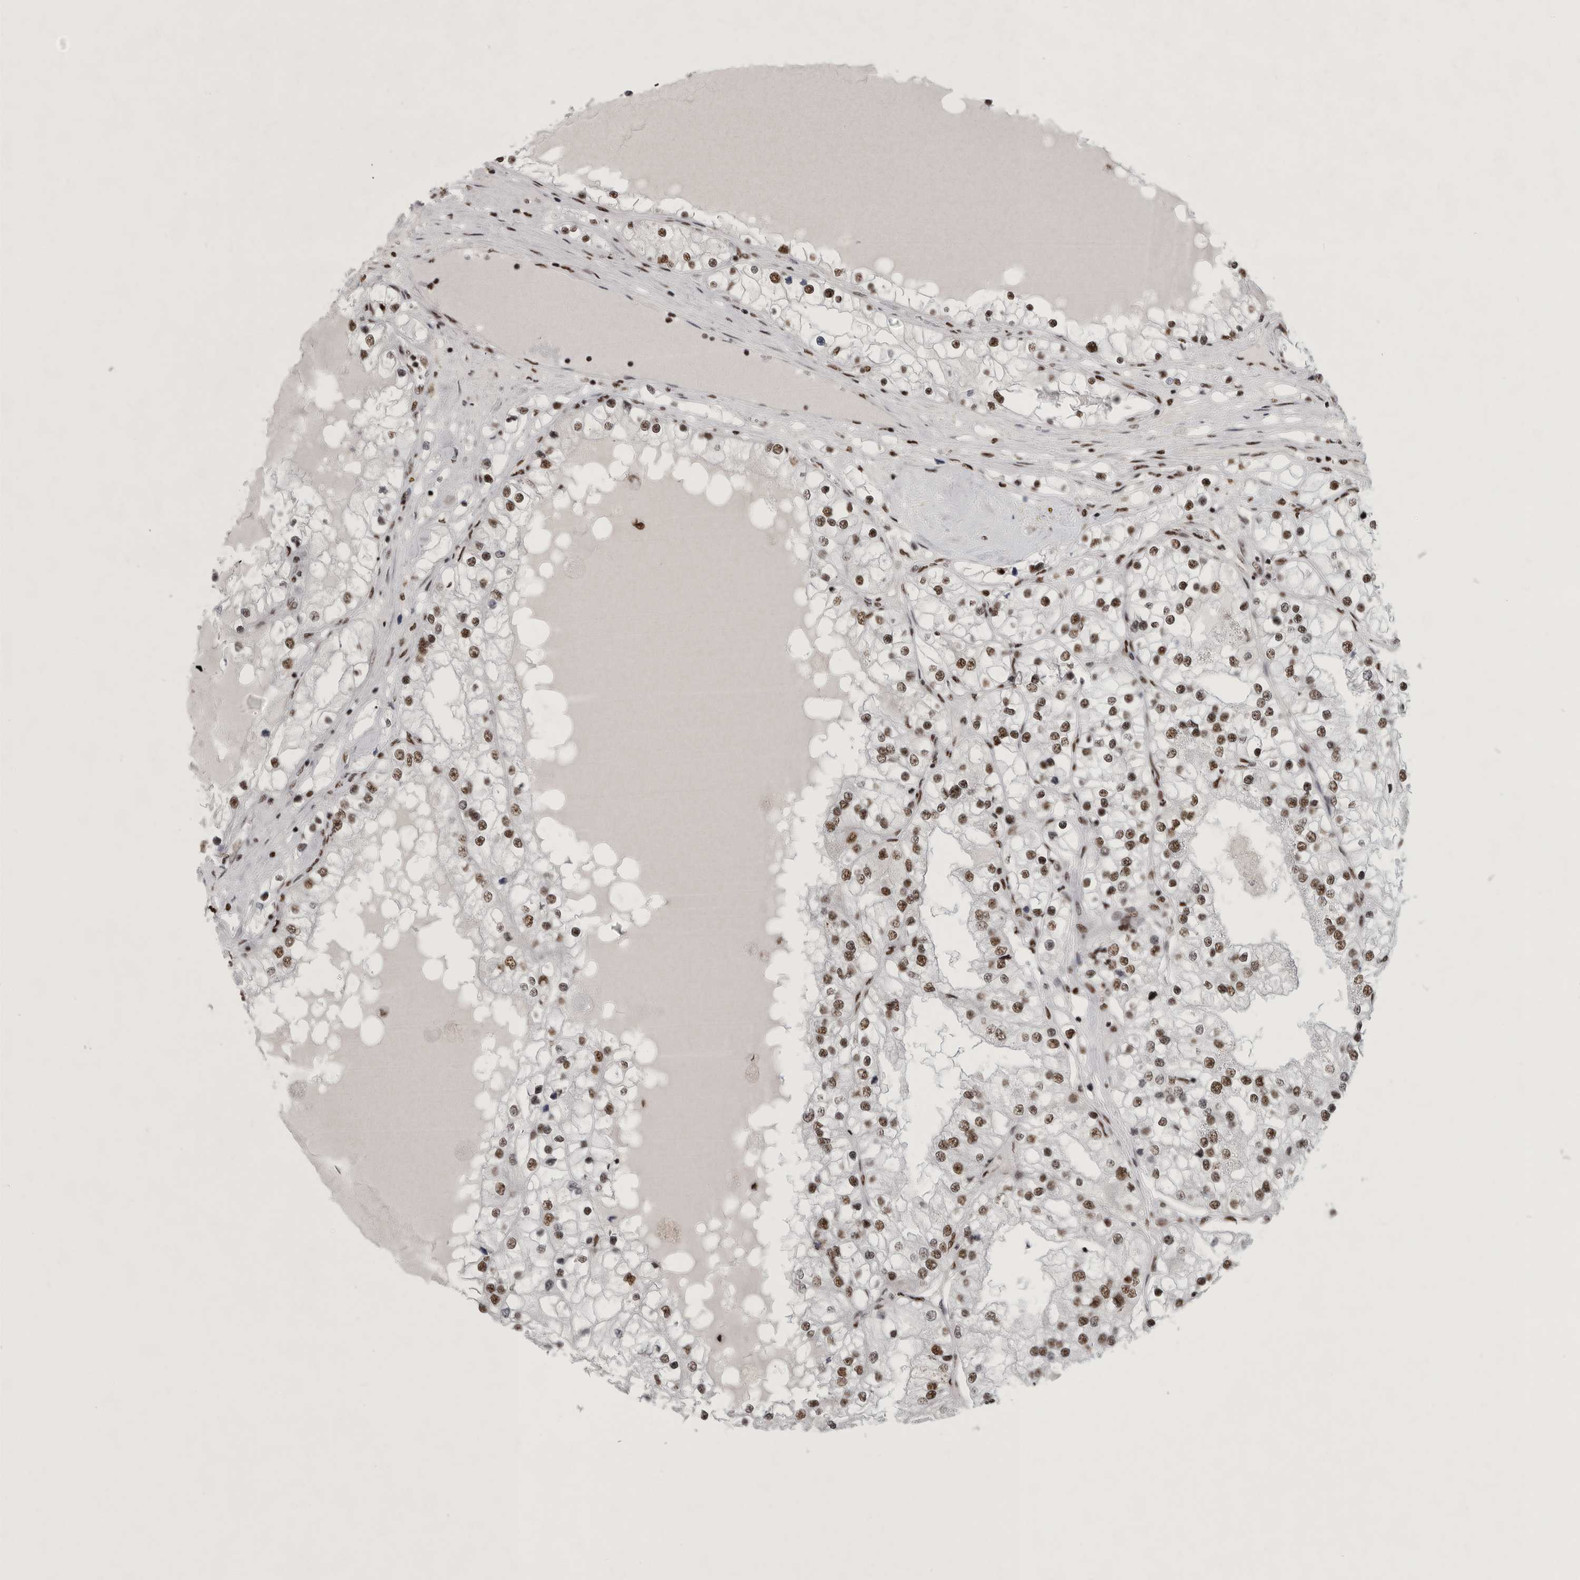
{"staining": {"intensity": "strong", "quantity": ">75%", "location": "nuclear"}, "tissue": "renal cancer", "cell_type": "Tumor cells", "image_type": "cancer", "snomed": [{"axis": "morphology", "description": "Adenocarcinoma, NOS"}, {"axis": "topography", "description": "Kidney"}], "caption": "IHC micrograph of neoplastic tissue: renal cancer stained using IHC displays high levels of strong protein expression localized specifically in the nuclear of tumor cells, appearing as a nuclear brown color.", "gene": "BCLAF1", "patient": {"sex": "male", "age": 68}}